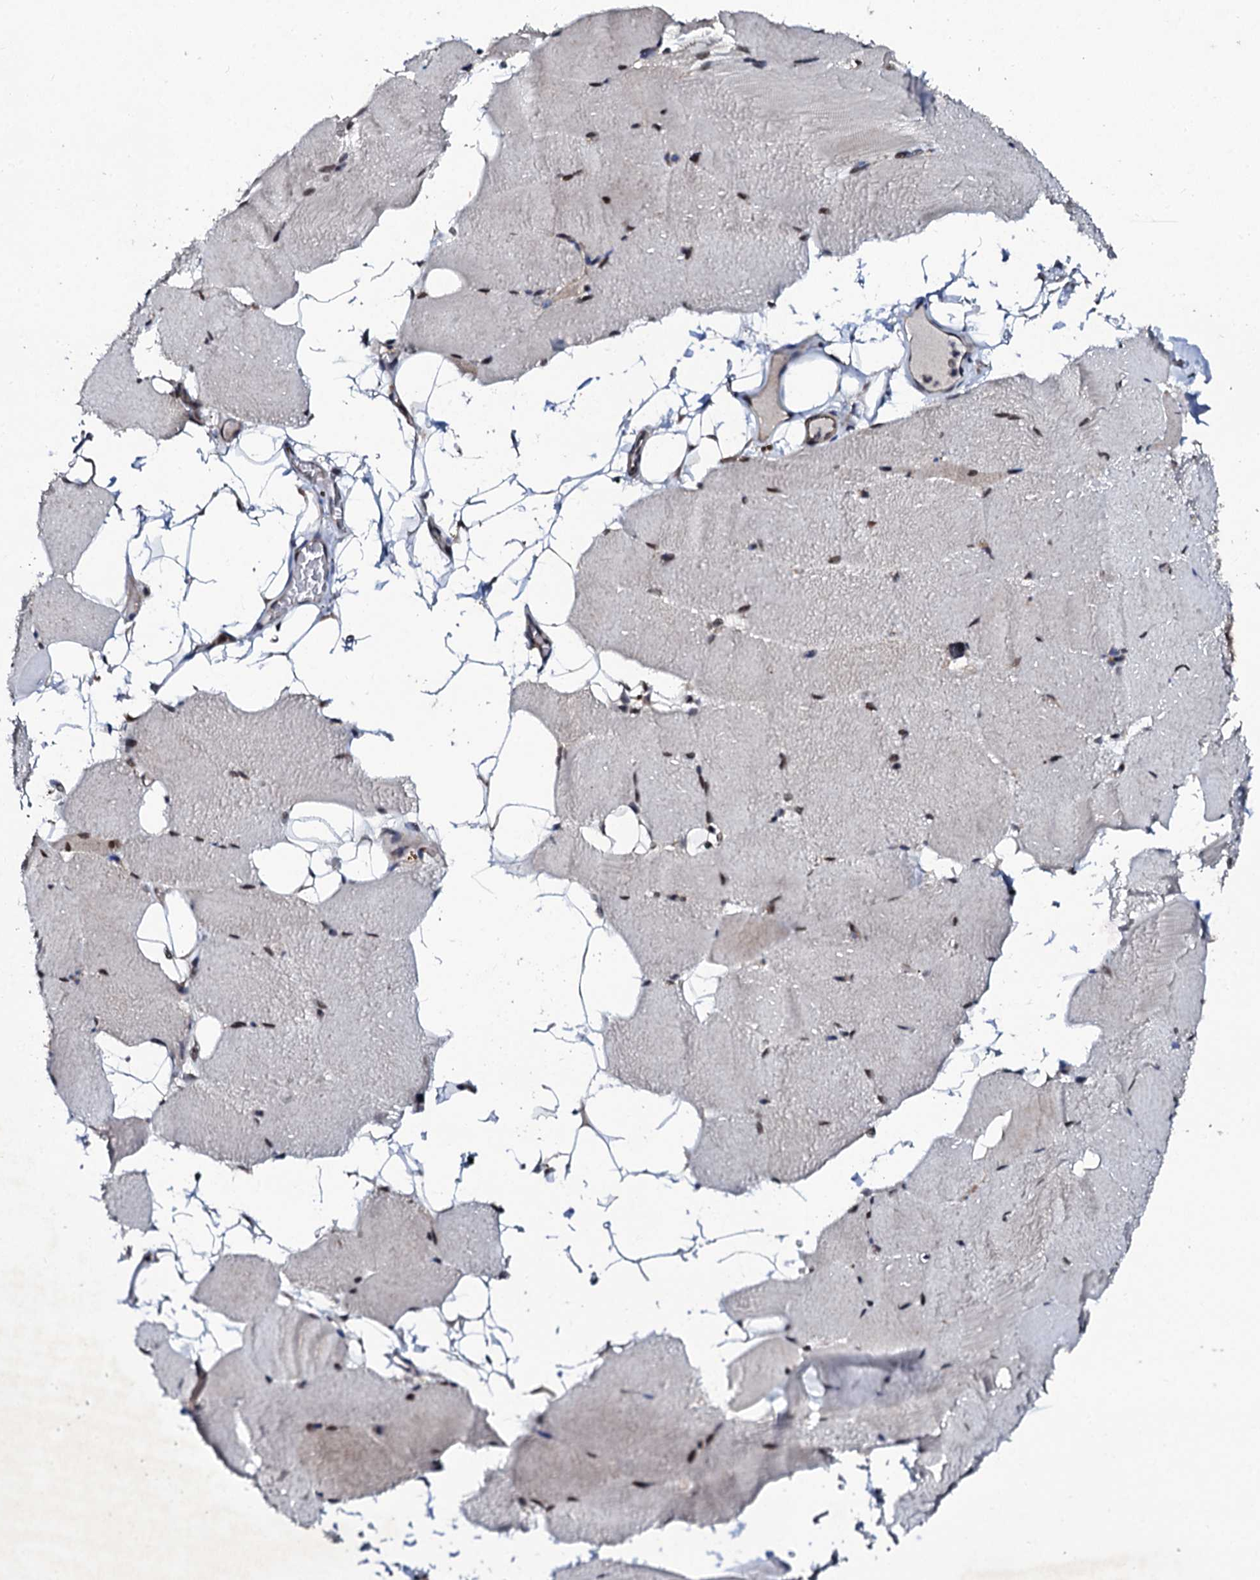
{"staining": {"intensity": "strong", "quantity": ">75%", "location": "nuclear"}, "tissue": "skeletal muscle", "cell_type": "Myocytes", "image_type": "normal", "snomed": [{"axis": "morphology", "description": "Normal tissue, NOS"}, {"axis": "topography", "description": "Skeletal muscle"}, {"axis": "topography", "description": "Parathyroid gland"}], "caption": "This is a micrograph of IHC staining of benign skeletal muscle, which shows strong staining in the nuclear of myocytes.", "gene": "CSTF3", "patient": {"sex": "female", "age": 37}}